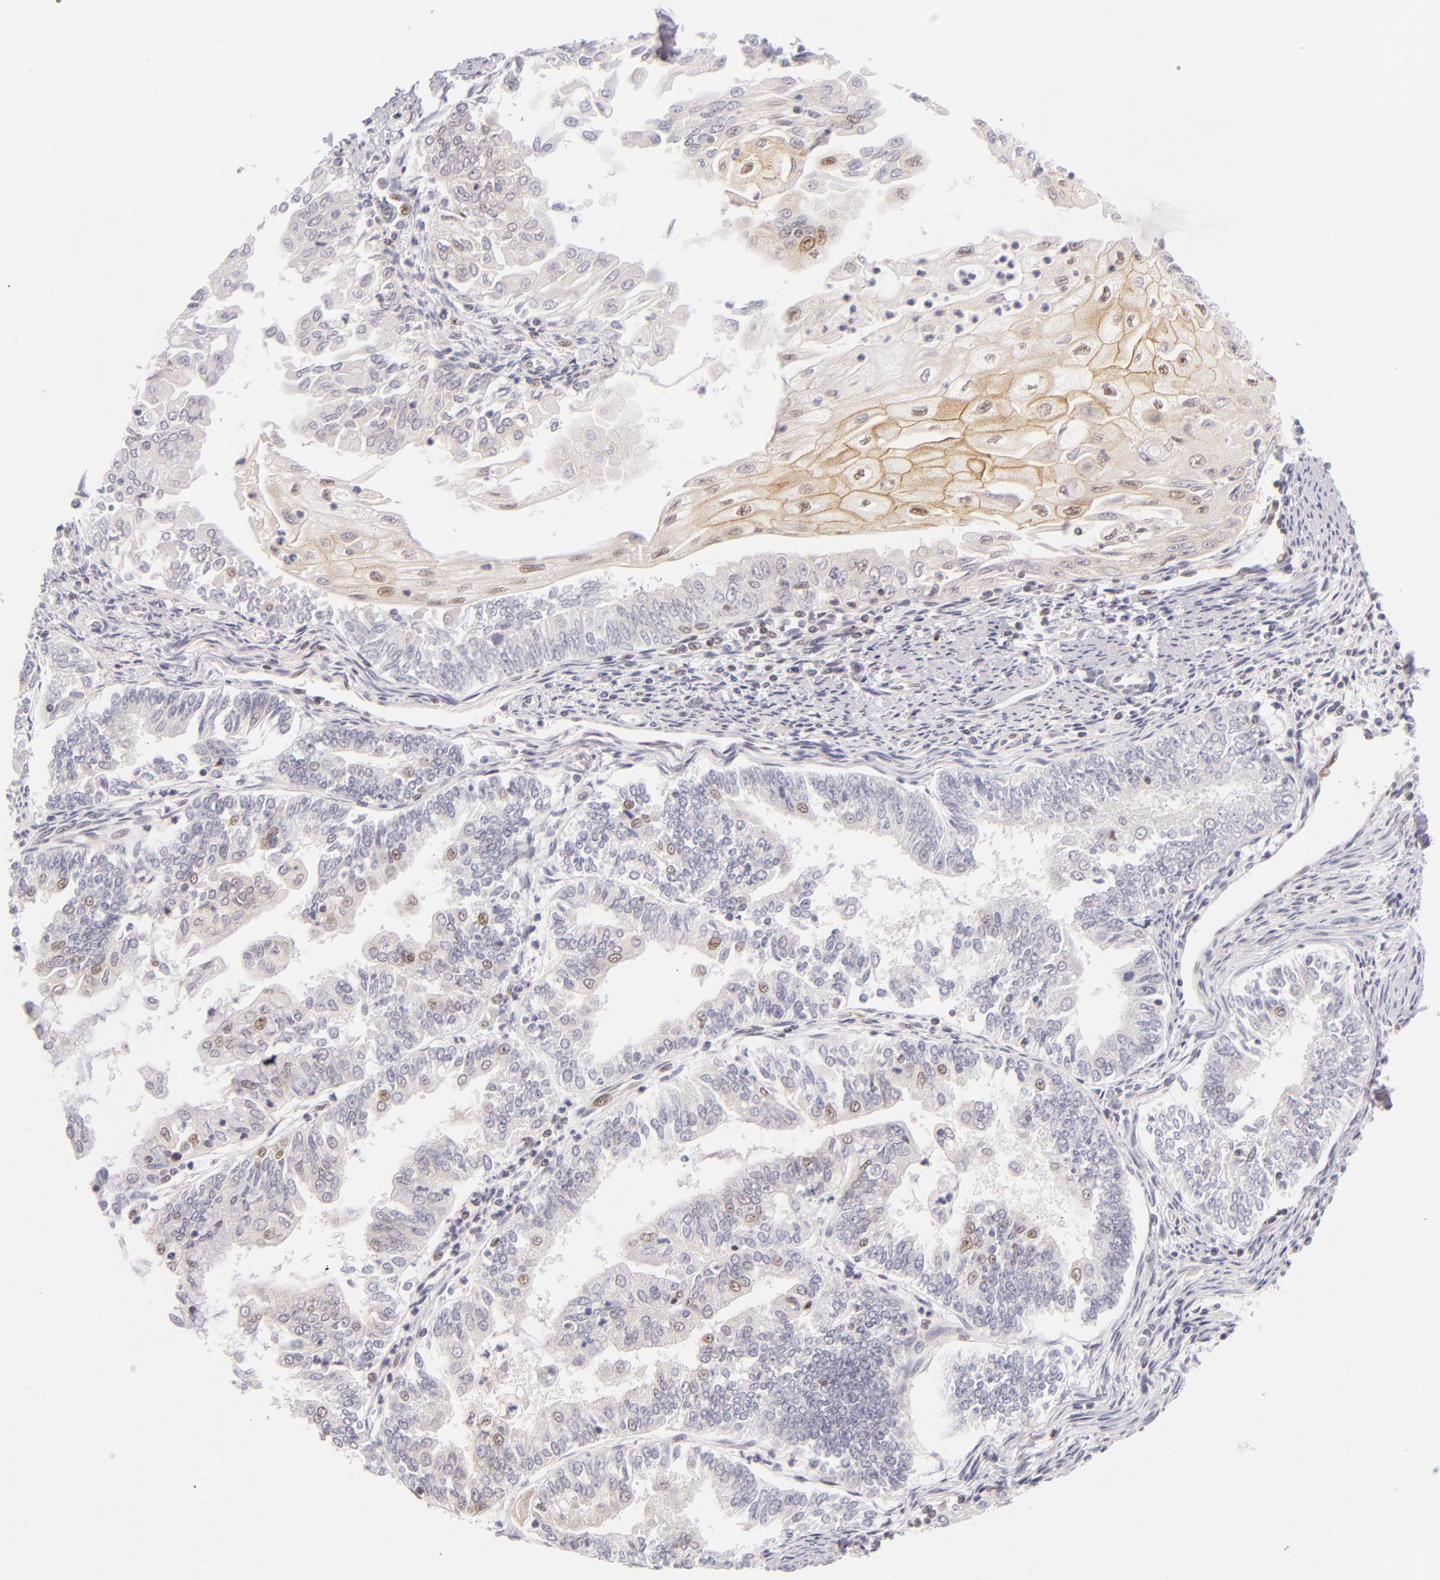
{"staining": {"intensity": "weak", "quantity": "<25%", "location": "cytoplasmic/membranous"}, "tissue": "endometrial cancer", "cell_type": "Tumor cells", "image_type": "cancer", "snomed": [{"axis": "morphology", "description": "Adenocarcinoma, NOS"}, {"axis": "topography", "description": "Endometrium"}], "caption": "Immunohistochemical staining of human endometrial cancer reveals no significant staining in tumor cells.", "gene": "BCL3", "patient": {"sex": "female", "age": 75}}